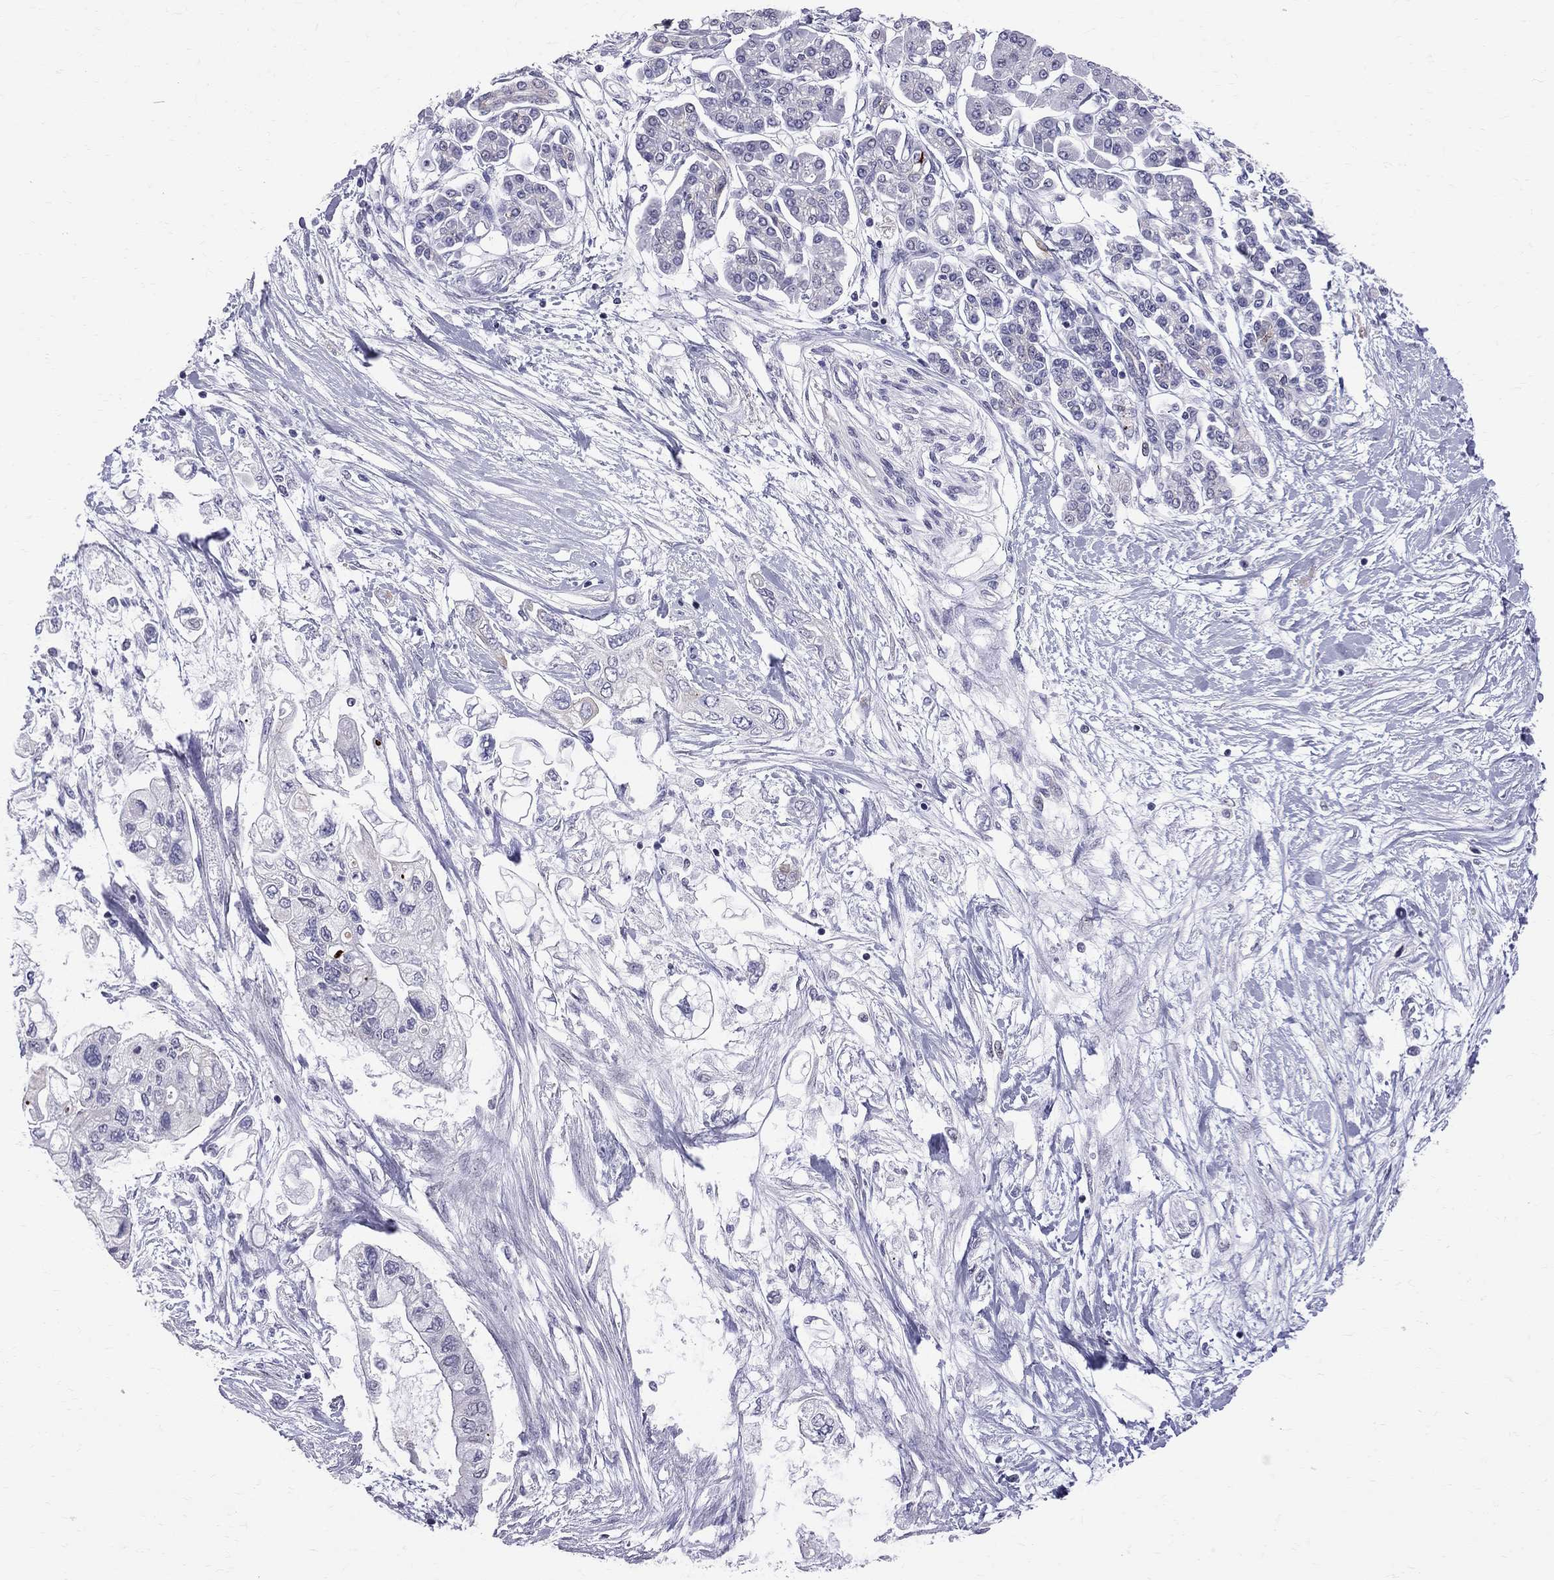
{"staining": {"intensity": "negative", "quantity": "none", "location": "none"}, "tissue": "pancreatic cancer", "cell_type": "Tumor cells", "image_type": "cancer", "snomed": [{"axis": "morphology", "description": "Adenocarcinoma, NOS"}, {"axis": "topography", "description": "Pancreas"}], "caption": "DAB (3,3'-diaminobenzidine) immunohistochemical staining of human adenocarcinoma (pancreatic) exhibits no significant positivity in tumor cells.", "gene": "MUC15", "patient": {"sex": "female", "age": 77}}